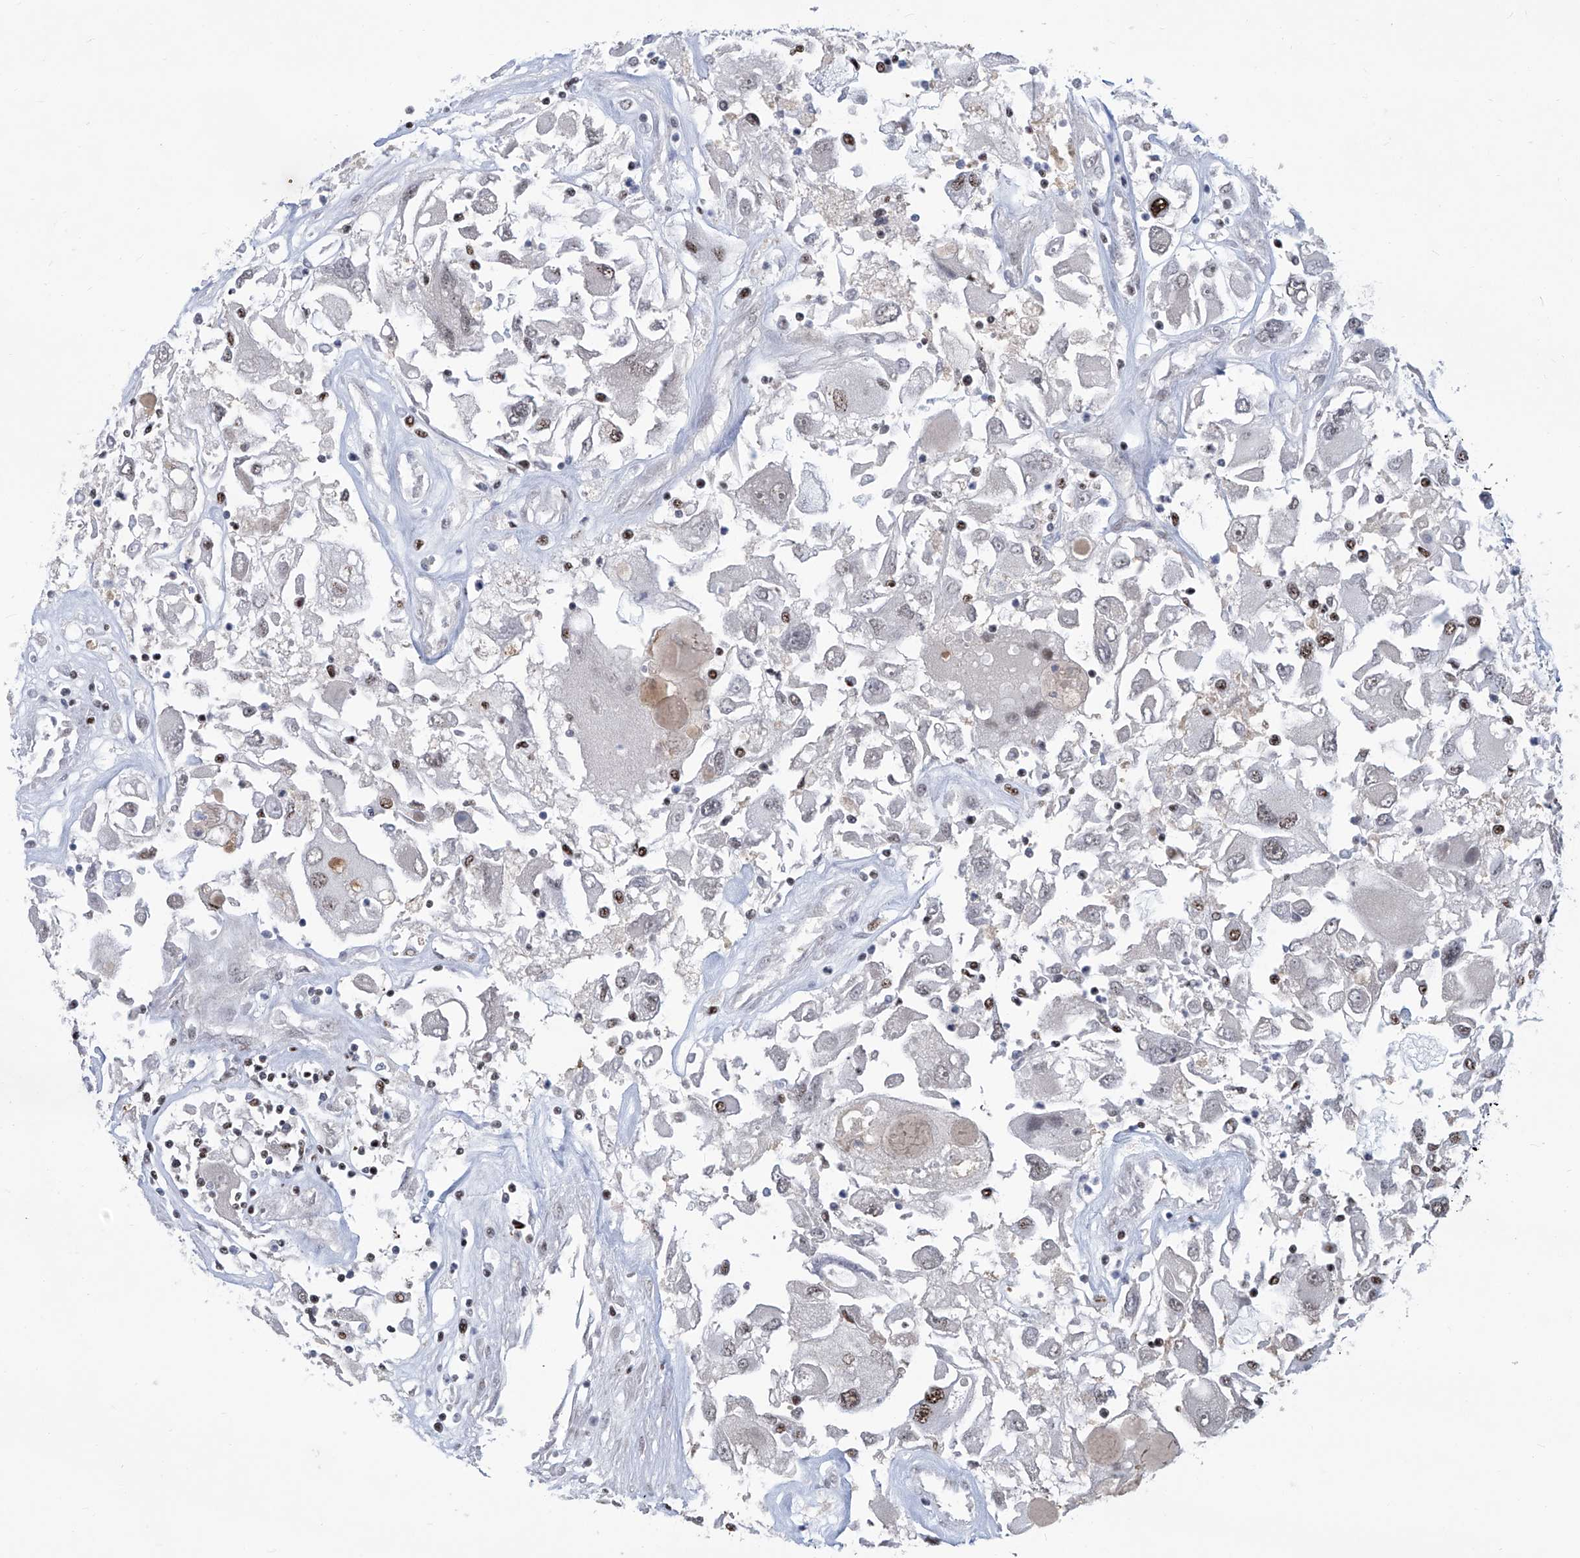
{"staining": {"intensity": "moderate", "quantity": "25%-75%", "location": "nuclear"}, "tissue": "renal cancer", "cell_type": "Tumor cells", "image_type": "cancer", "snomed": [{"axis": "morphology", "description": "Adenocarcinoma, NOS"}, {"axis": "topography", "description": "Kidney"}], "caption": "Immunohistochemical staining of human renal cancer (adenocarcinoma) displays moderate nuclear protein positivity in about 25%-75% of tumor cells.", "gene": "FBXL4", "patient": {"sex": "female", "age": 52}}